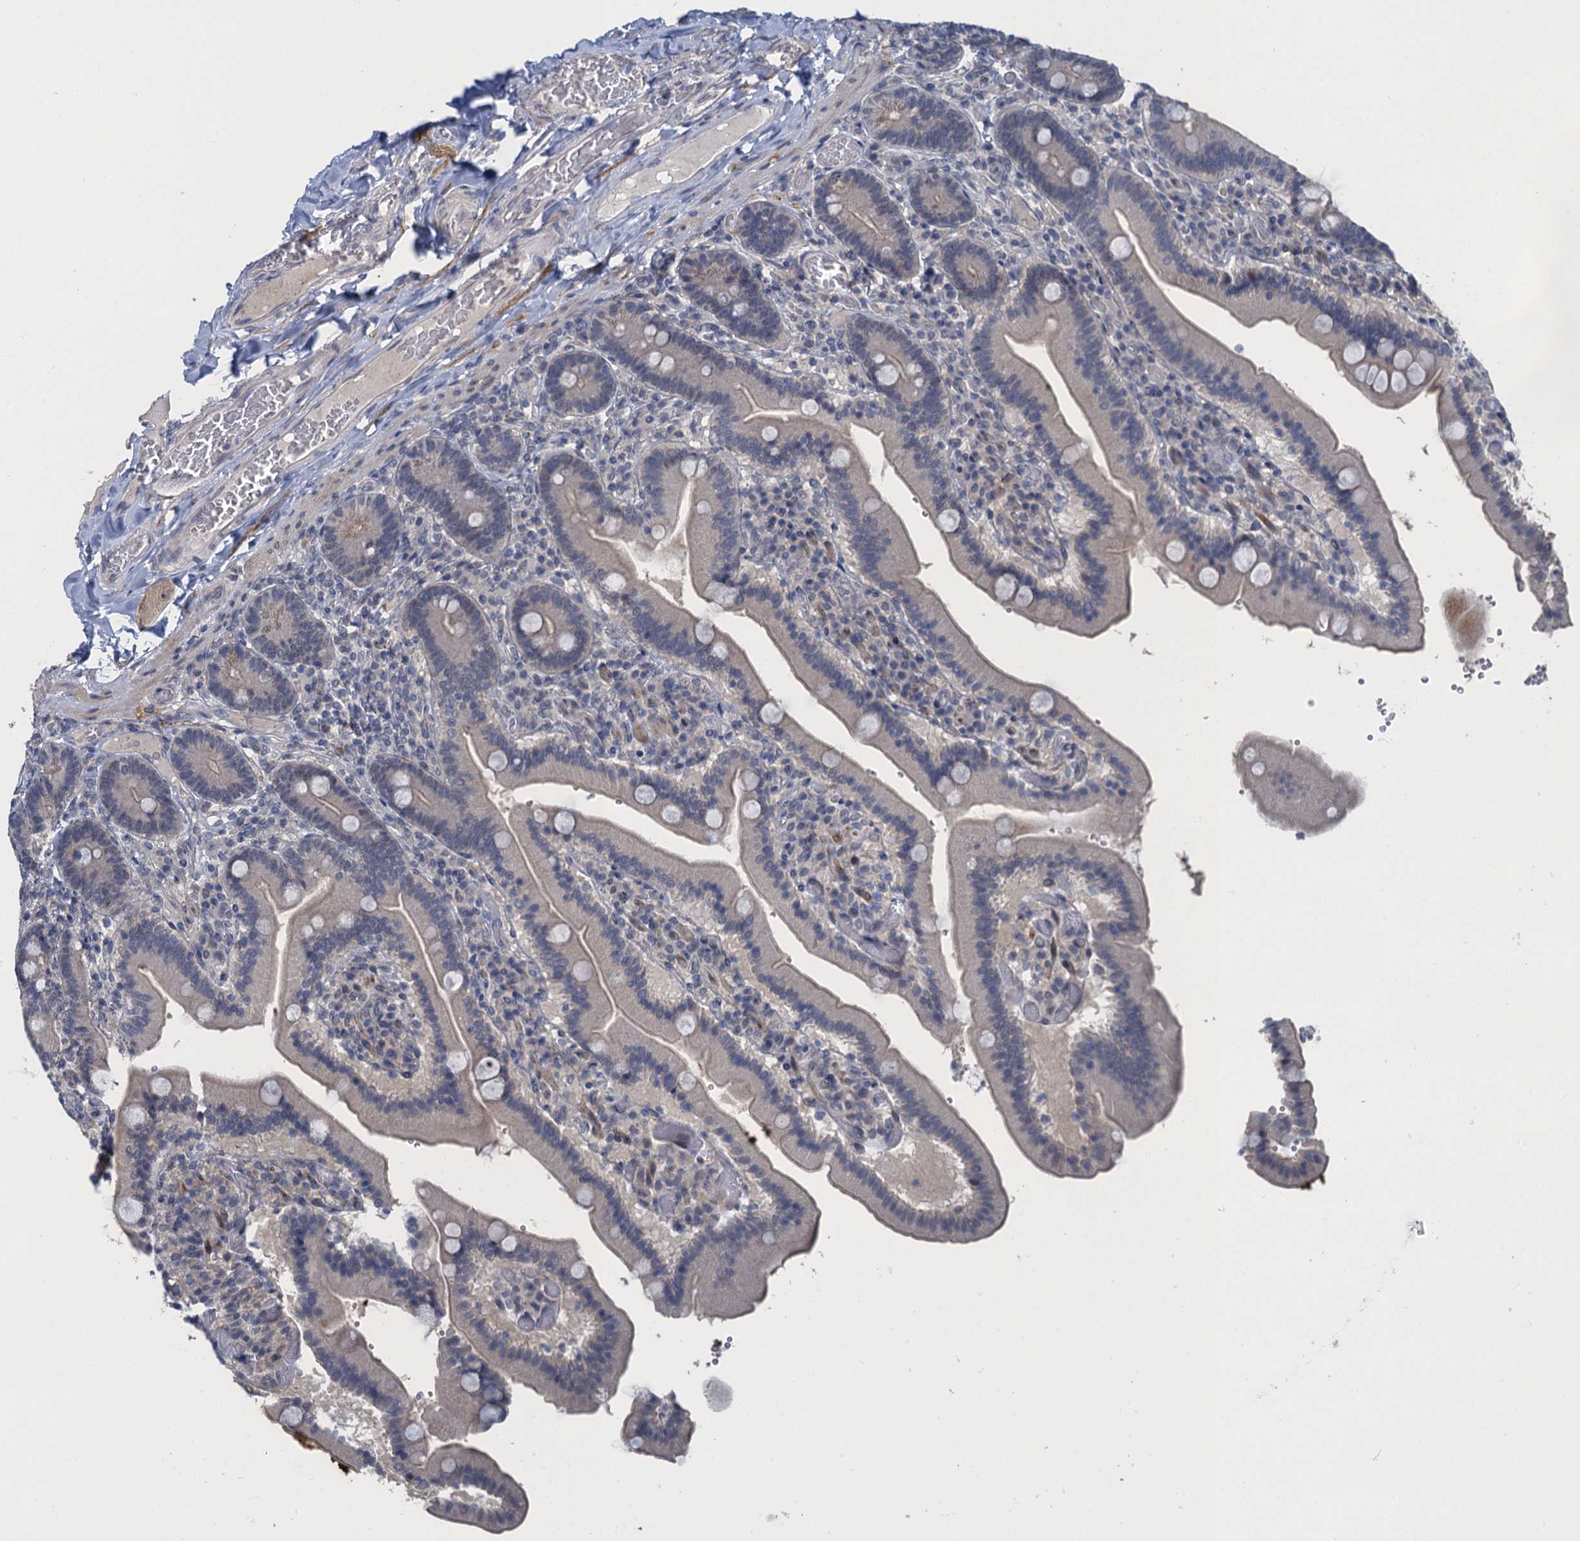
{"staining": {"intensity": "negative", "quantity": "none", "location": "none"}, "tissue": "duodenum", "cell_type": "Glandular cells", "image_type": "normal", "snomed": [{"axis": "morphology", "description": "Normal tissue, NOS"}, {"axis": "topography", "description": "Duodenum"}], "caption": "An image of duodenum stained for a protein exhibits no brown staining in glandular cells. (Brightfield microscopy of DAB (3,3'-diaminobenzidine) immunohistochemistry (IHC) at high magnification).", "gene": "MRFAP1", "patient": {"sex": "female", "age": 62}}